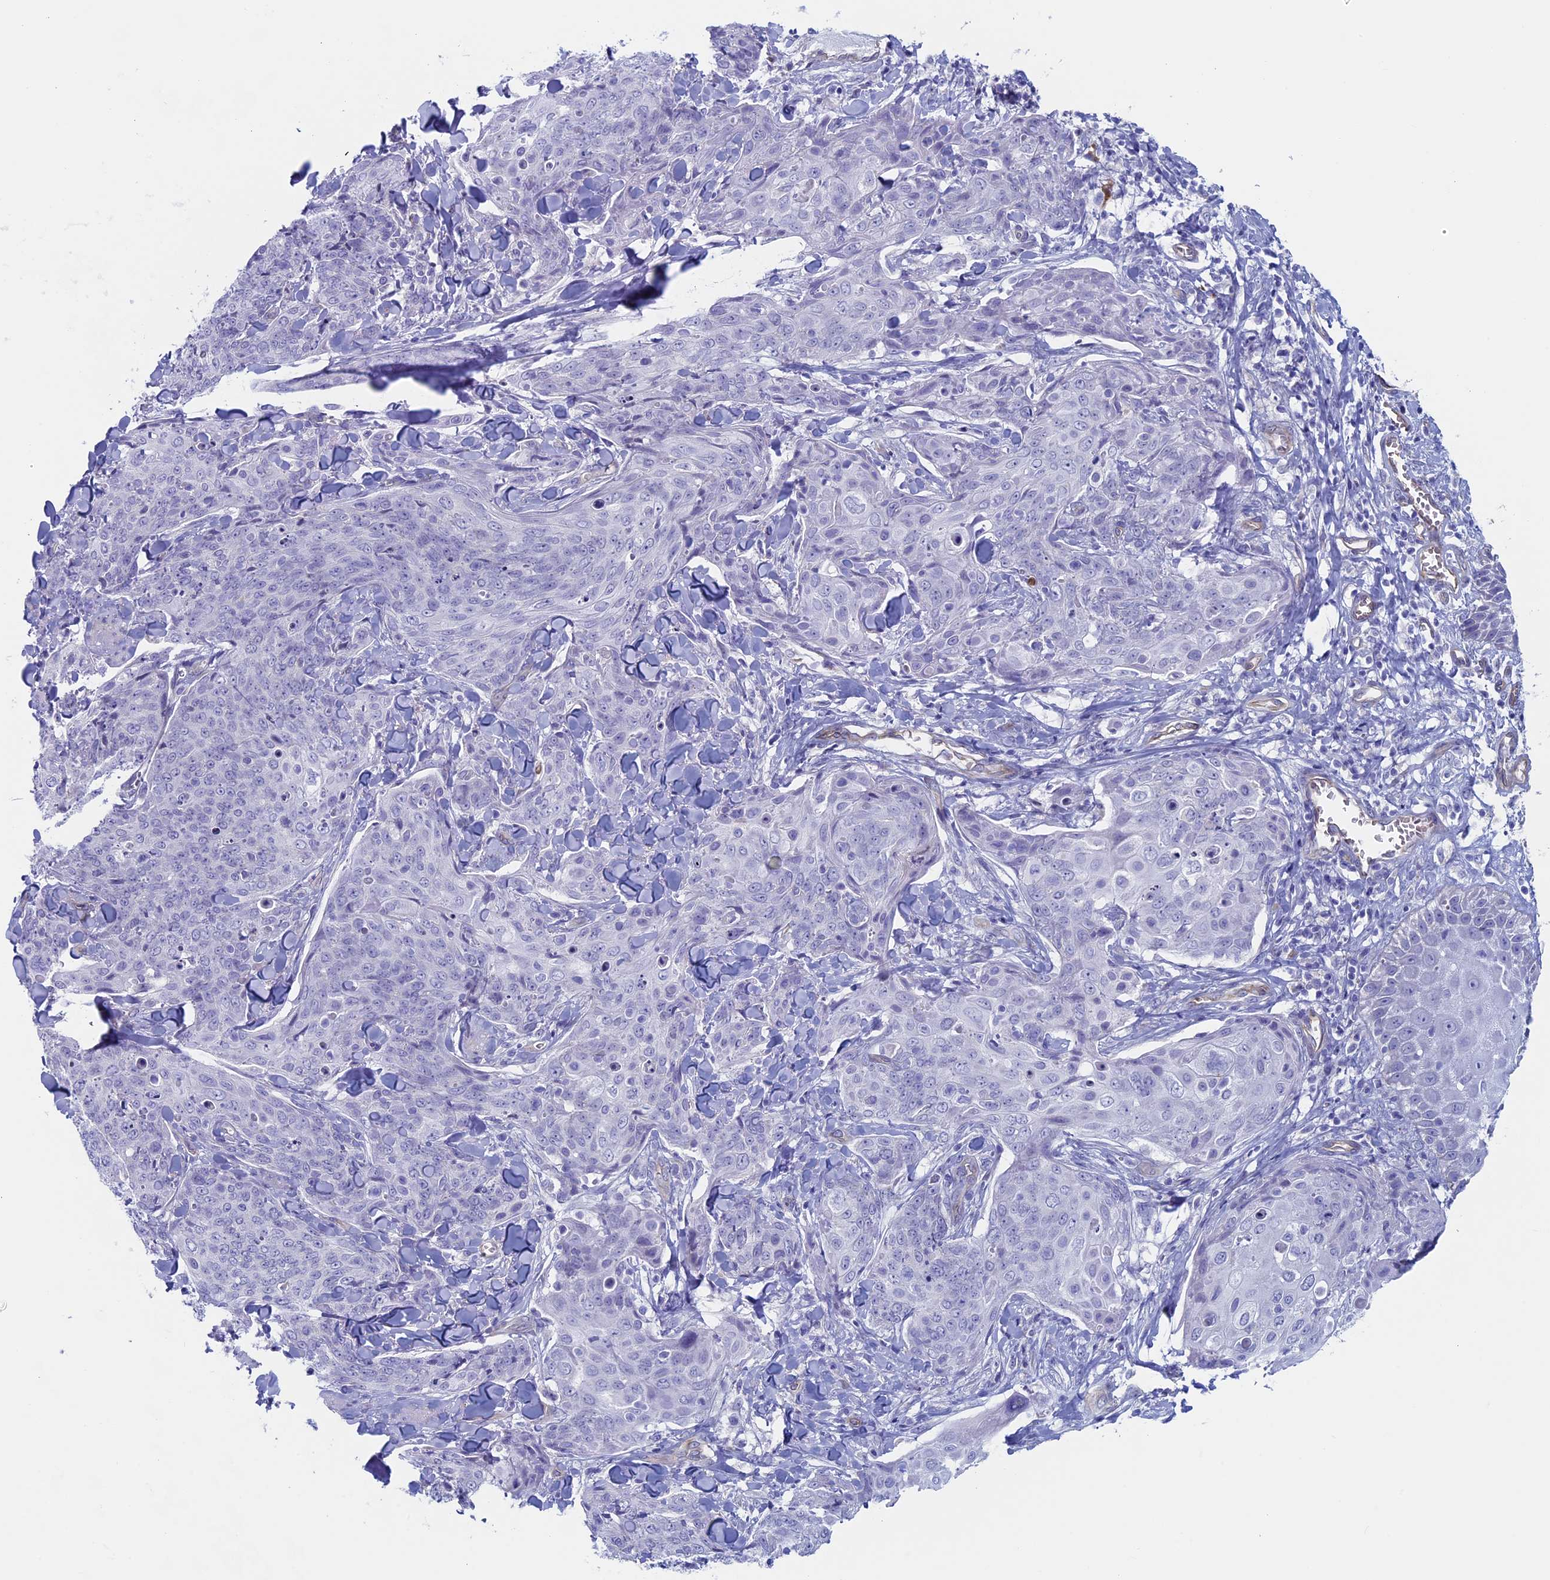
{"staining": {"intensity": "negative", "quantity": "none", "location": "none"}, "tissue": "skin cancer", "cell_type": "Tumor cells", "image_type": "cancer", "snomed": [{"axis": "morphology", "description": "Squamous cell carcinoma, NOS"}, {"axis": "topography", "description": "Skin"}, {"axis": "topography", "description": "Vulva"}], "caption": "Tumor cells show no significant protein positivity in skin squamous cell carcinoma.", "gene": "MAGEB6", "patient": {"sex": "female", "age": 85}}